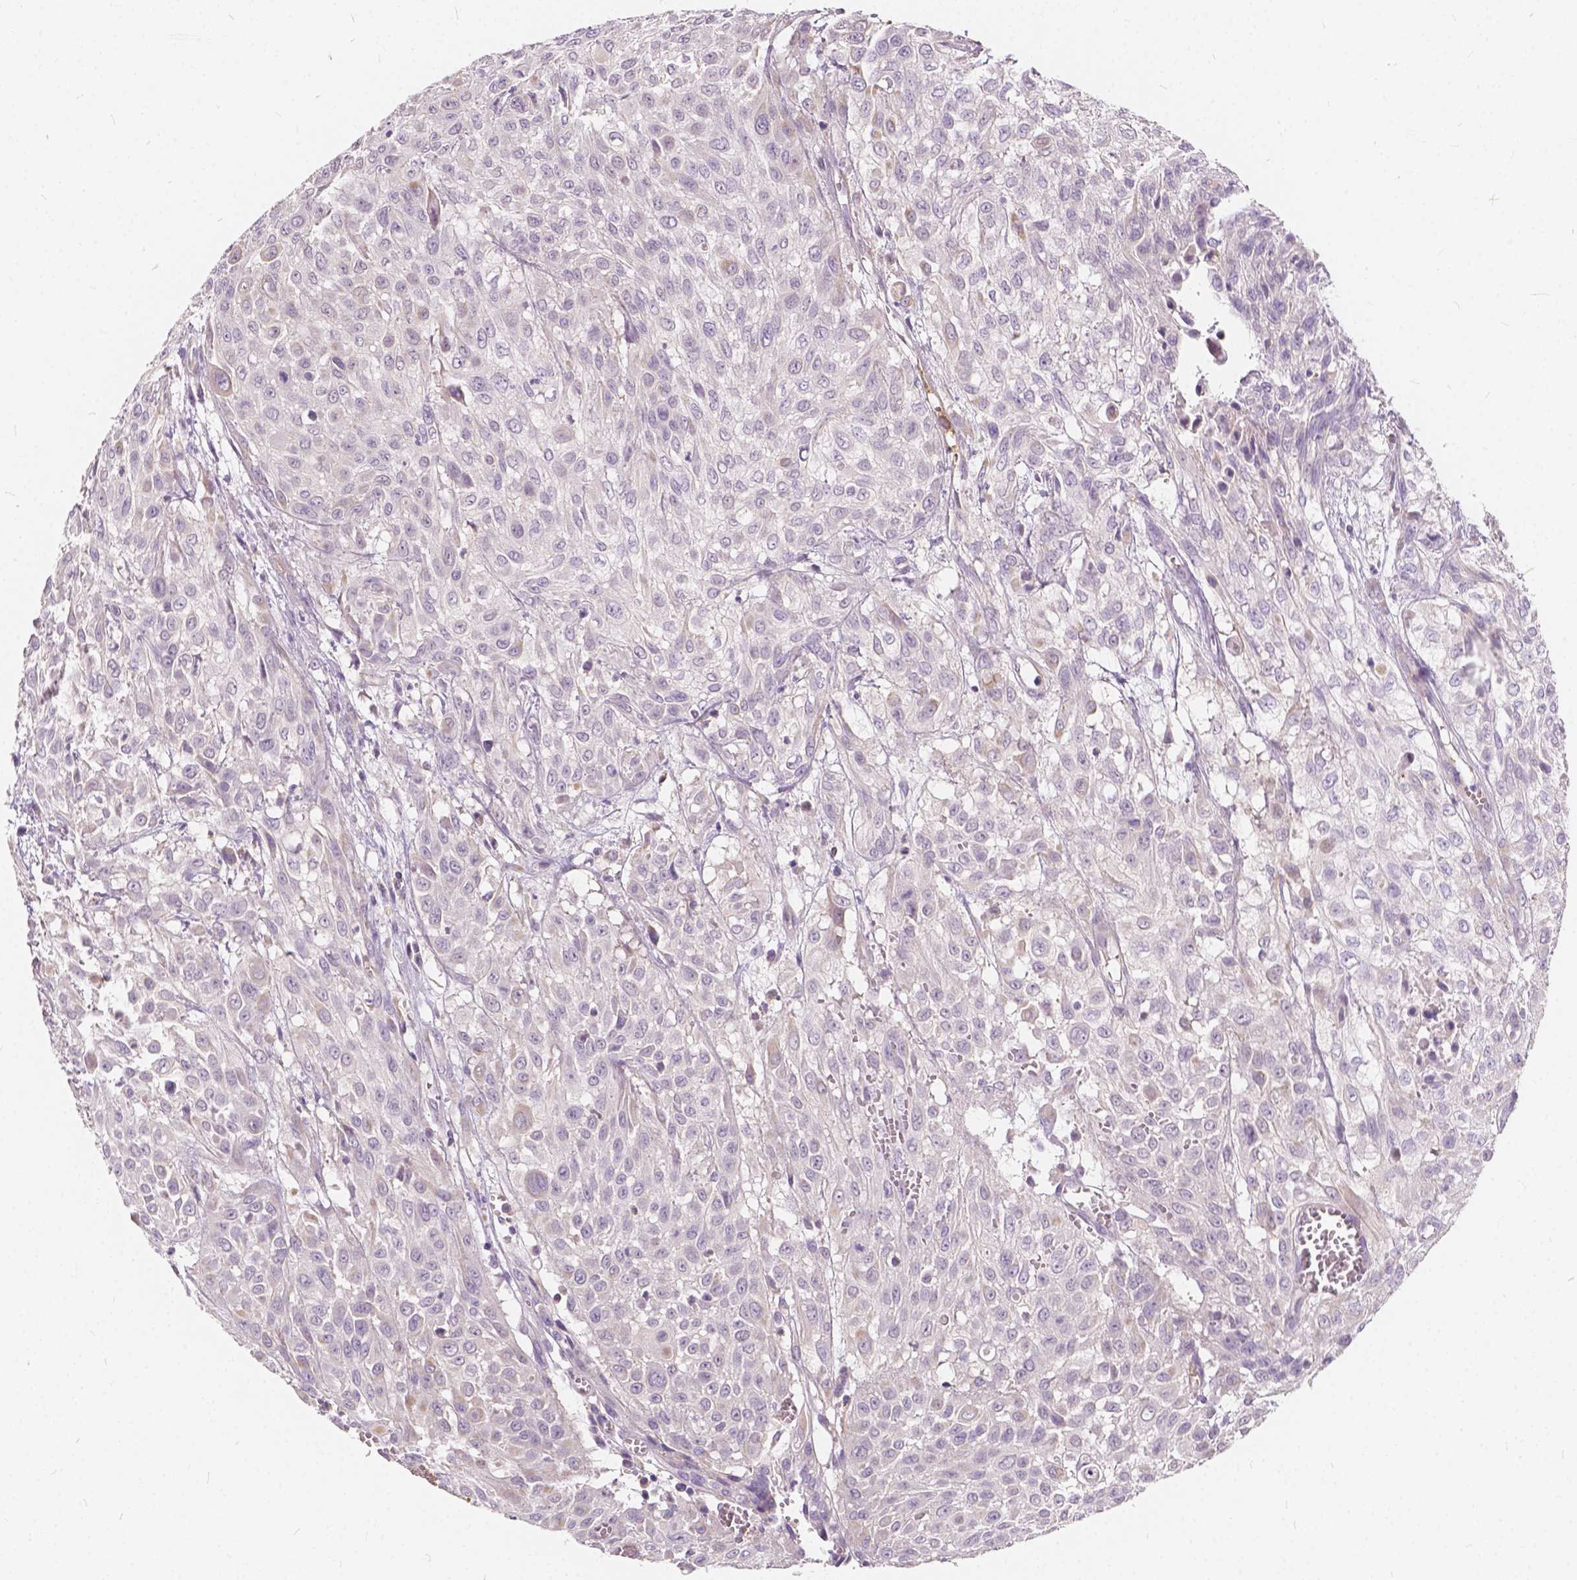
{"staining": {"intensity": "negative", "quantity": "none", "location": "none"}, "tissue": "urothelial cancer", "cell_type": "Tumor cells", "image_type": "cancer", "snomed": [{"axis": "morphology", "description": "Urothelial carcinoma, High grade"}, {"axis": "topography", "description": "Urinary bladder"}], "caption": "Histopathology image shows no protein staining in tumor cells of urothelial carcinoma (high-grade) tissue. Nuclei are stained in blue.", "gene": "KIAA0513", "patient": {"sex": "male", "age": 57}}